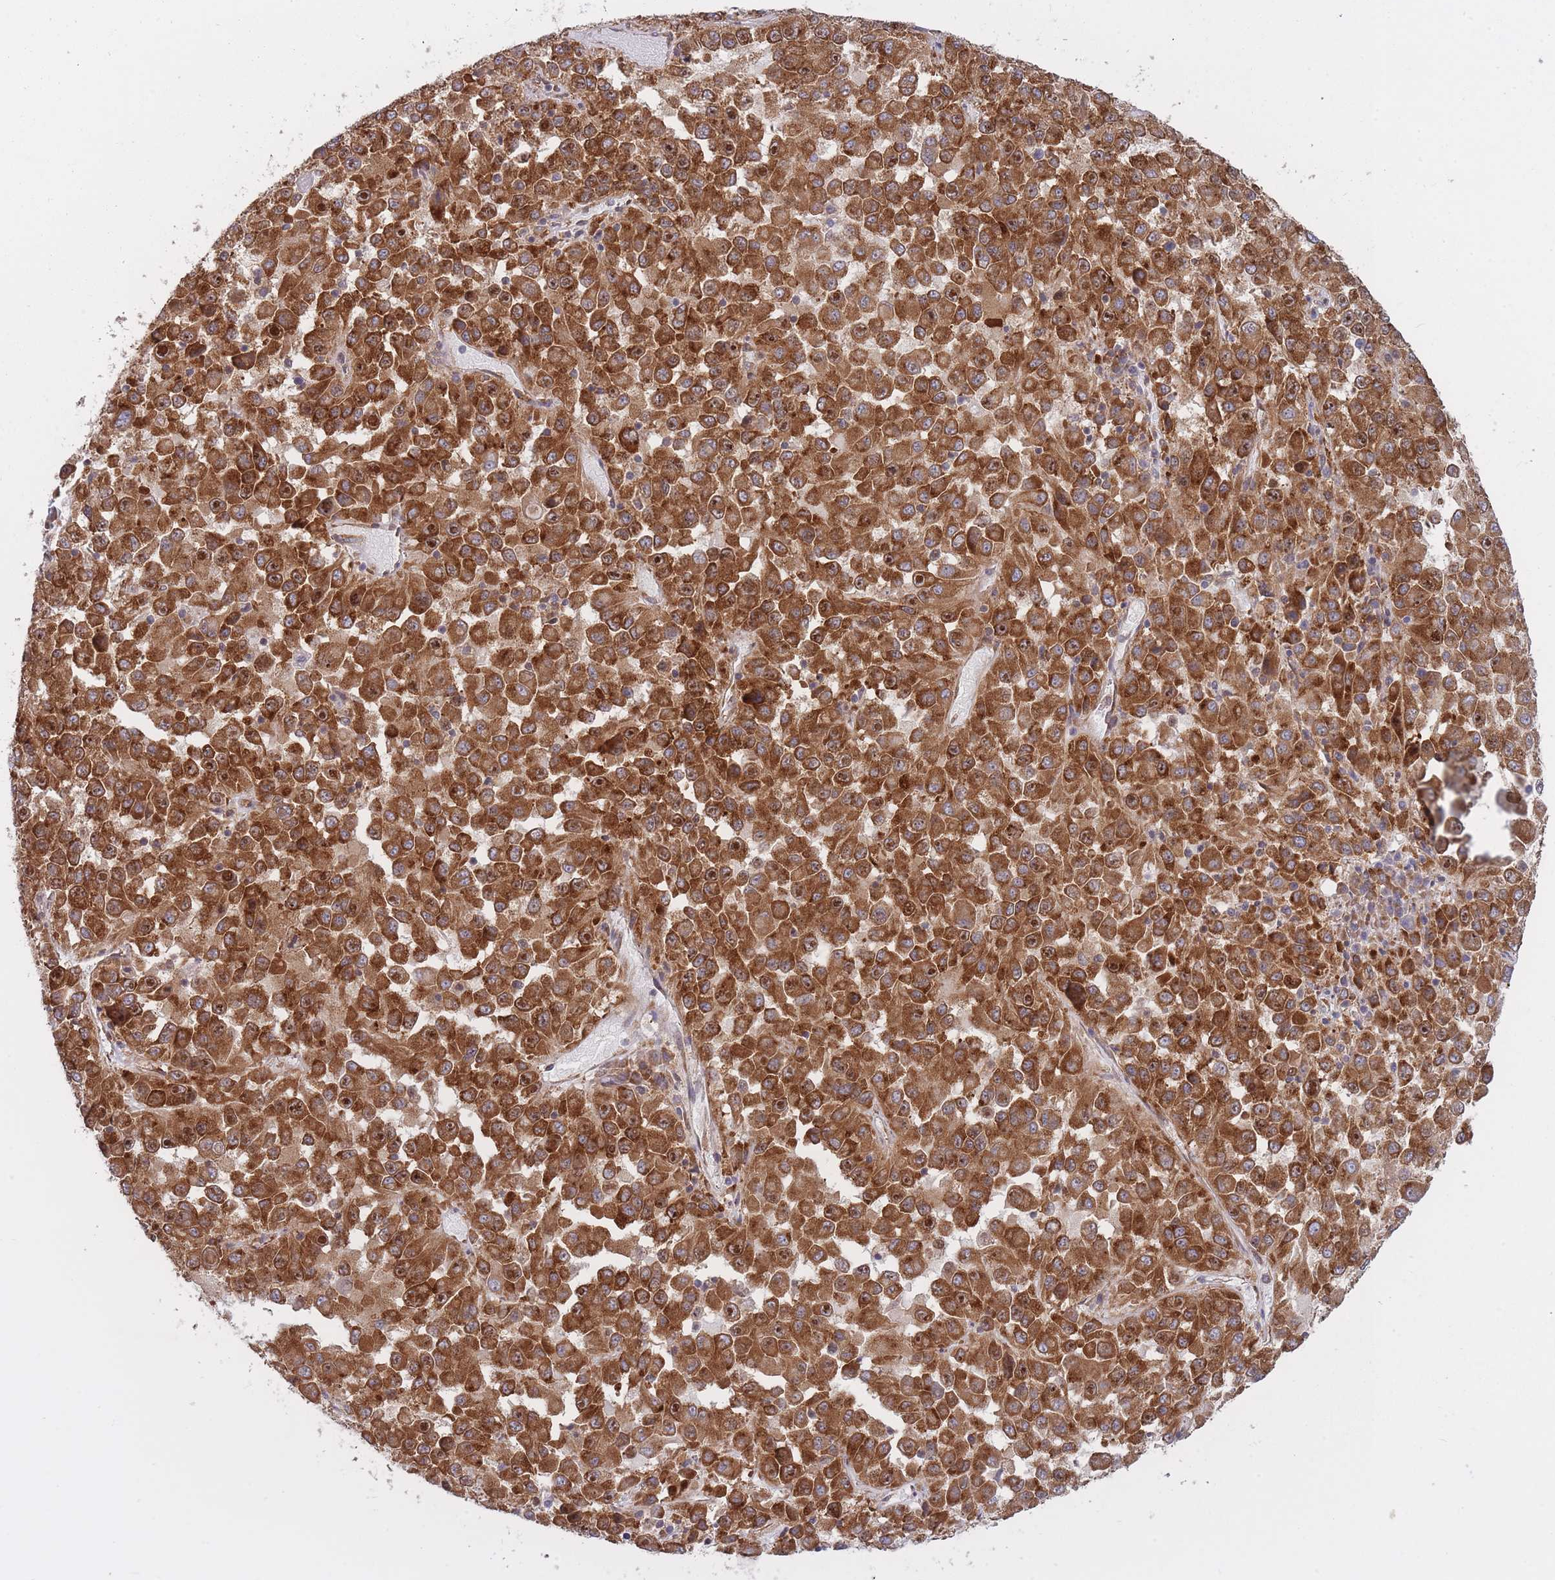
{"staining": {"intensity": "strong", "quantity": ">75%", "location": "cytoplasmic/membranous"}, "tissue": "melanoma", "cell_type": "Tumor cells", "image_type": "cancer", "snomed": [{"axis": "morphology", "description": "Malignant melanoma, Metastatic site"}, {"axis": "topography", "description": "Lung"}], "caption": "Immunohistochemical staining of human malignant melanoma (metastatic site) shows high levels of strong cytoplasmic/membranous staining in approximately >75% of tumor cells.", "gene": "CCDC124", "patient": {"sex": "male", "age": 64}}